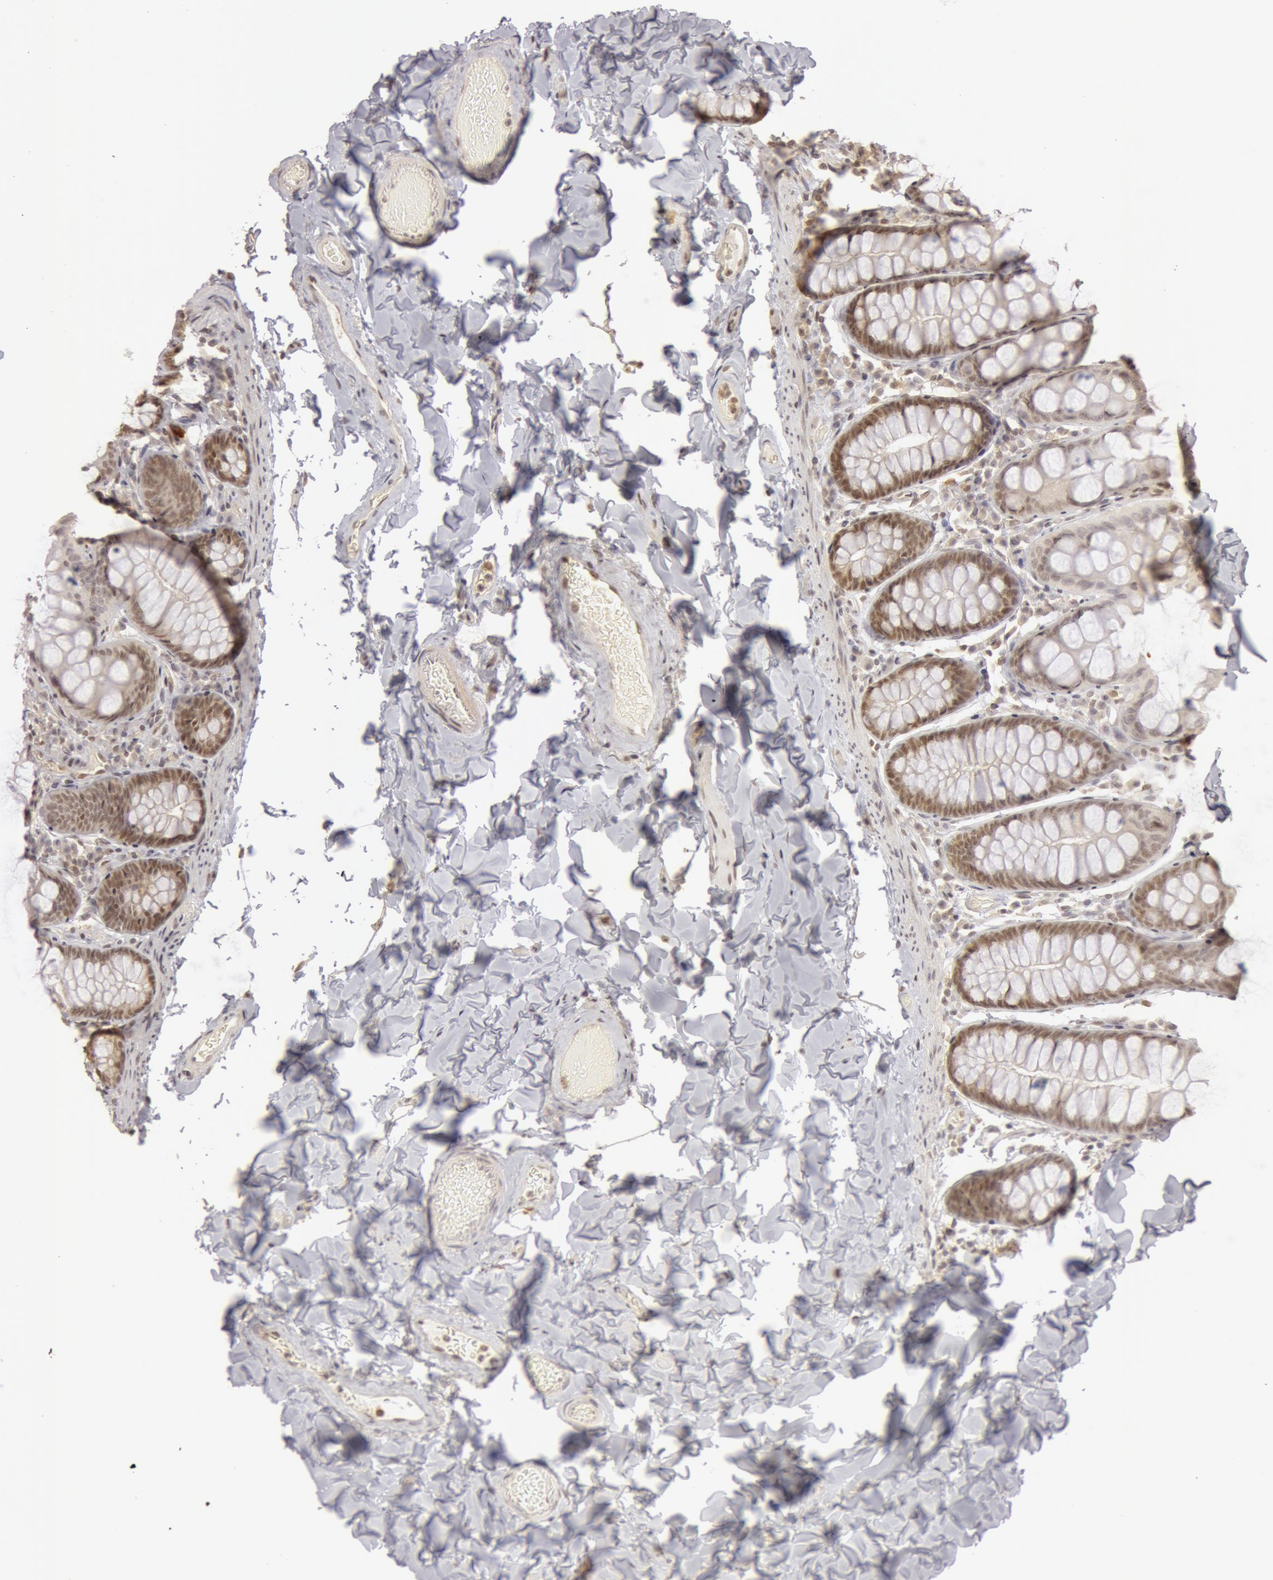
{"staining": {"intensity": "moderate", "quantity": ">75%", "location": "cytoplasmic/membranous"}, "tissue": "colon", "cell_type": "Endothelial cells", "image_type": "normal", "snomed": [{"axis": "morphology", "description": "Normal tissue, NOS"}, {"axis": "topography", "description": "Colon"}], "caption": "The photomicrograph reveals immunohistochemical staining of unremarkable colon. There is moderate cytoplasmic/membranous staining is appreciated in approximately >75% of endothelial cells.", "gene": "OASL", "patient": {"sex": "female", "age": 61}}